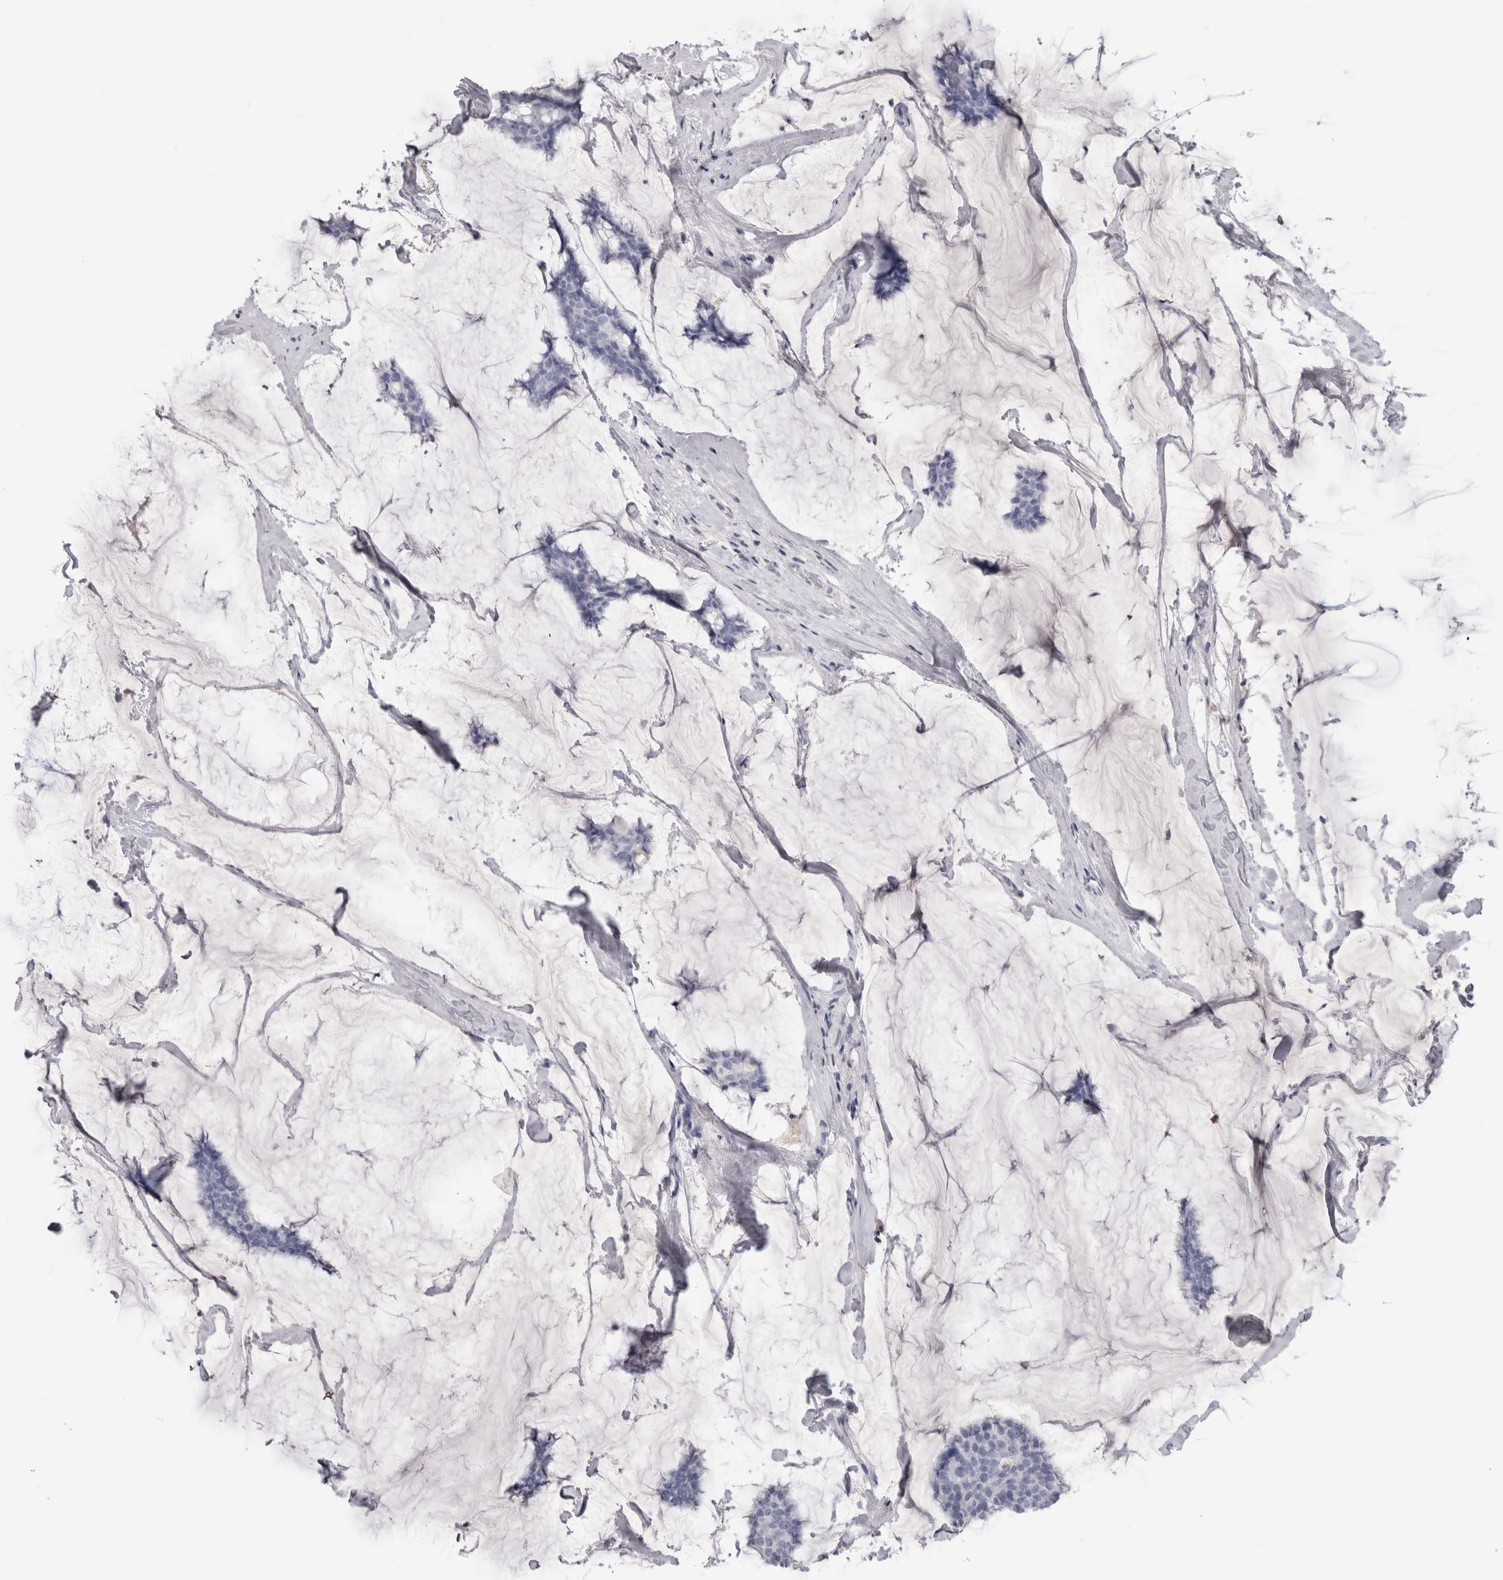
{"staining": {"intensity": "negative", "quantity": "none", "location": "none"}, "tissue": "breast cancer", "cell_type": "Tumor cells", "image_type": "cancer", "snomed": [{"axis": "morphology", "description": "Duct carcinoma"}, {"axis": "topography", "description": "Breast"}], "caption": "High magnification brightfield microscopy of breast intraductal carcinoma stained with DAB (brown) and counterstained with hematoxylin (blue): tumor cells show no significant positivity. The staining was performed using DAB to visualize the protein expression in brown, while the nuclei were stained in blue with hematoxylin (Magnification: 20x).", "gene": "ADAM2", "patient": {"sex": "female", "age": 93}}